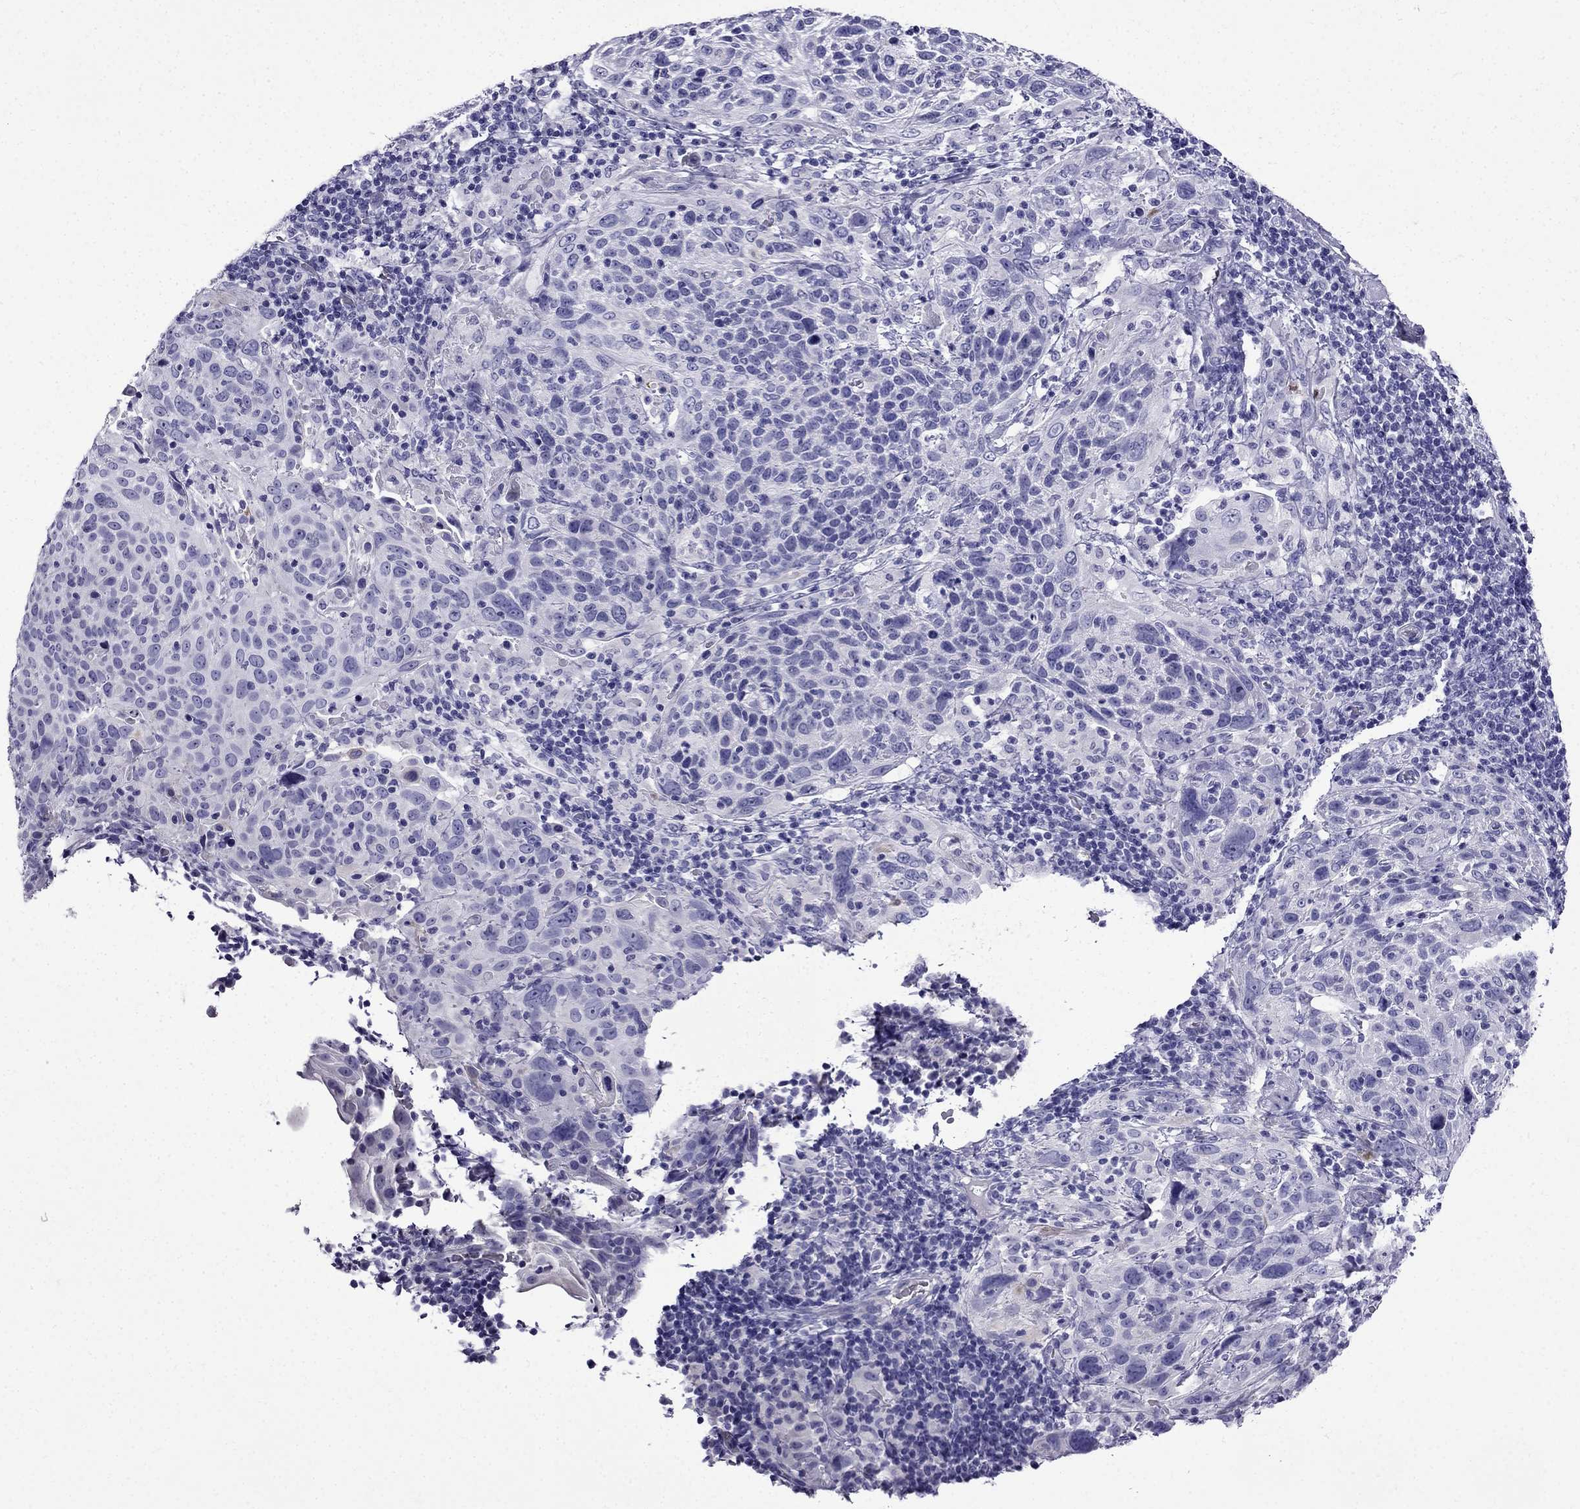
{"staining": {"intensity": "negative", "quantity": "none", "location": "none"}, "tissue": "cervical cancer", "cell_type": "Tumor cells", "image_type": "cancer", "snomed": [{"axis": "morphology", "description": "Squamous cell carcinoma, NOS"}, {"axis": "topography", "description": "Cervix"}], "caption": "The immunohistochemistry (IHC) histopathology image has no significant expression in tumor cells of cervical cancer tissue. (Brightfield microscopy of DAB IHC at high magnification).", "gene": "ERC2", "patient": {"sex": "female", "age": 61}}